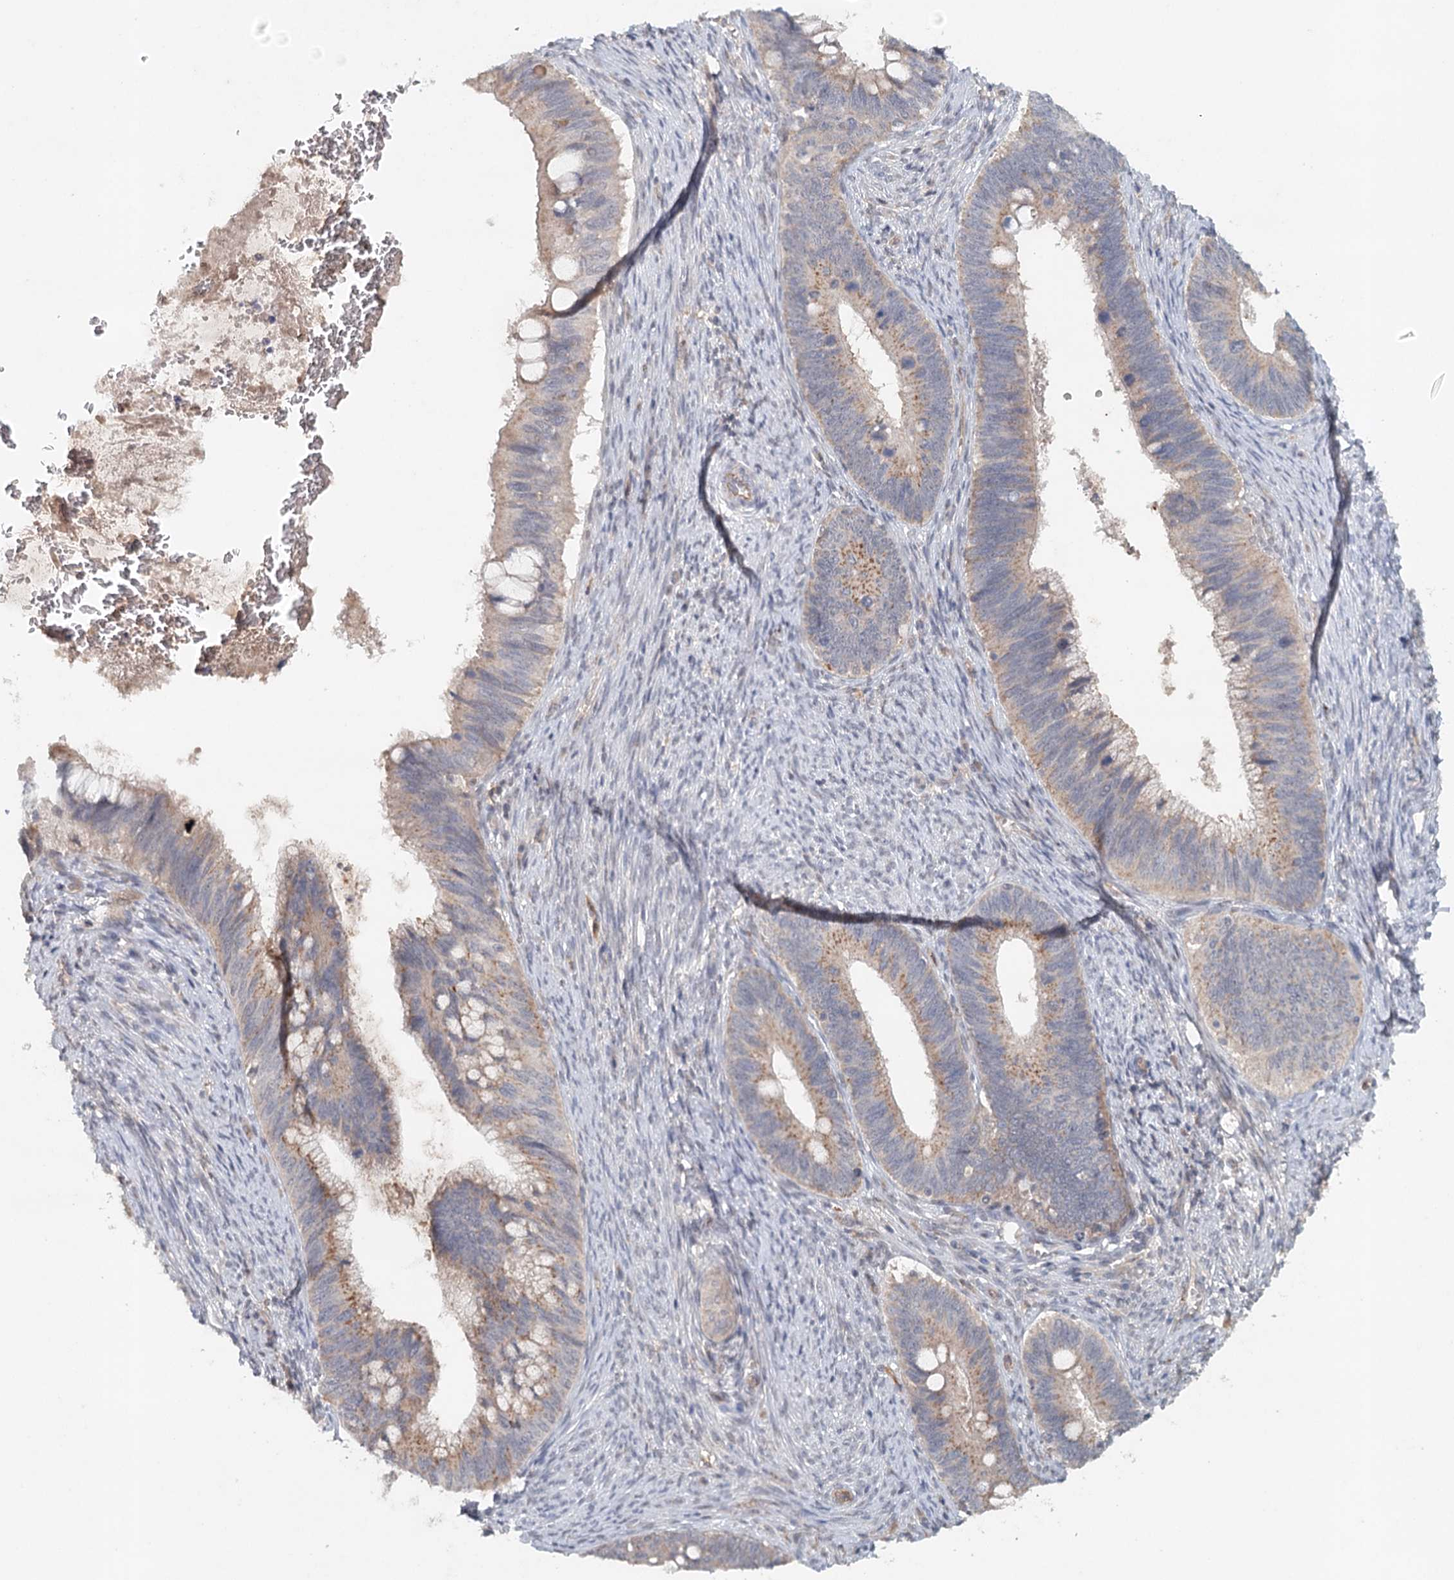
{"staining": {"intensity": "weak", "quantity": "25%-75%", "location": "cytoplasmic/membranous"}, "tissue": "cervical cancer", "cell_type": "Tumor cells", "image_type": "cancer", "snomed": [{"axis": "morphology", "description": "Adenocarcinoma, NOS"}, {"axis": "topography", "description": "Cervix"}], "caption": "Protein expression analysis of cervical cancer (adenocarcinoma) displays weak cytoplasmic/membranous positivity in about 25%-75% of tumor cells.", "gene": "SYNPO", "patient": {"sex": "female", "age": 42}}